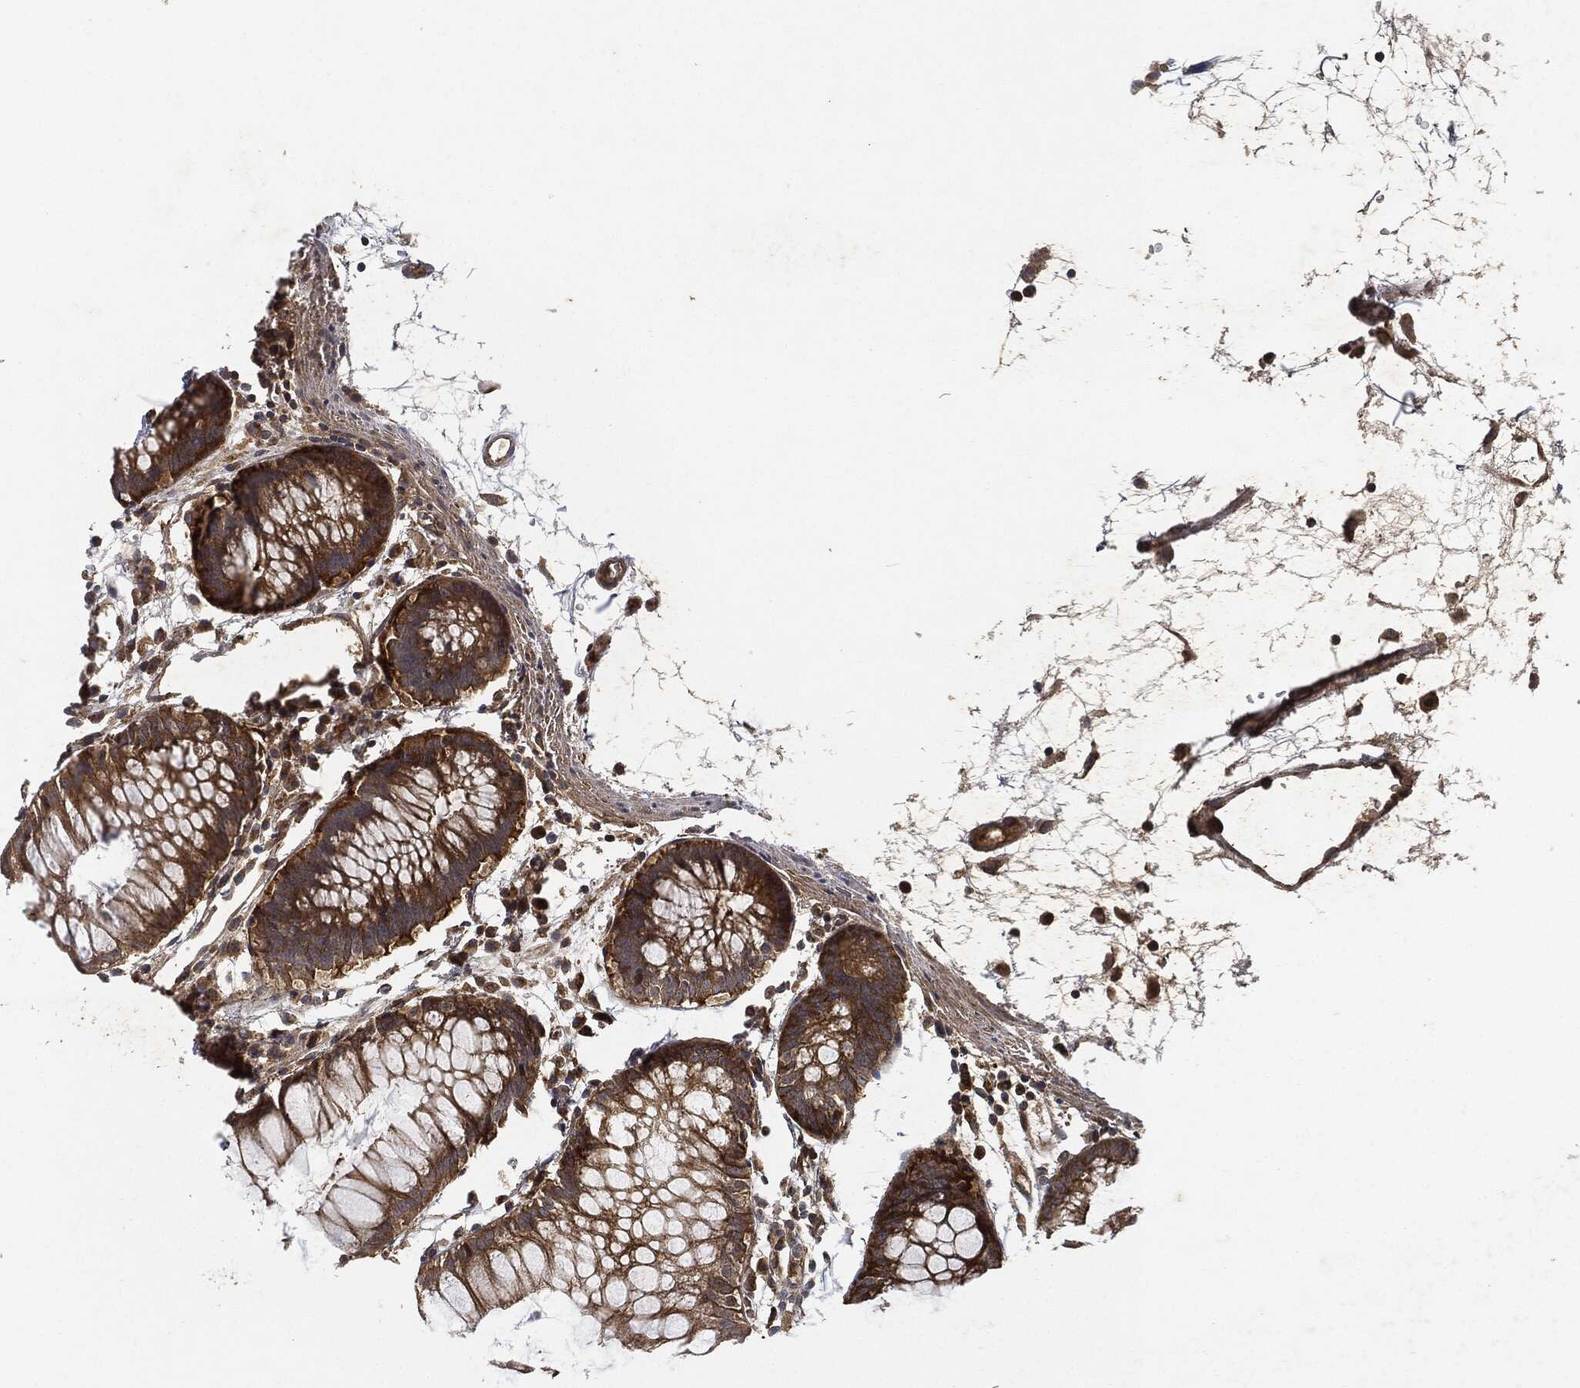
{"staining": {"intensity": "negative", "quantity": "none", "location": "none"}, "tissue": "colon", "cell_type": "Endothelial cells", "image_type": "normal", "snomed": [{"axis": "morphology", "description": "Normal tissue, NOS"}, {"axis": "morphology", "description": "Adenocarcinoma, NOS"}, {"axis": "topography", "description": "Colon"}], "caption": "Immunohistochemistry (IHC) photomicrograph of unremarkable colon stained for a protein (brown), which reveals no staining in endothelial cells. The staining was performed using DAB to visualize the protein expression in brown, while the nuclei were stained in blue with hematoxylin (Magnification: 20x).", "gene": "MLST8", "patient": {"sex": "male", "age": 65}}